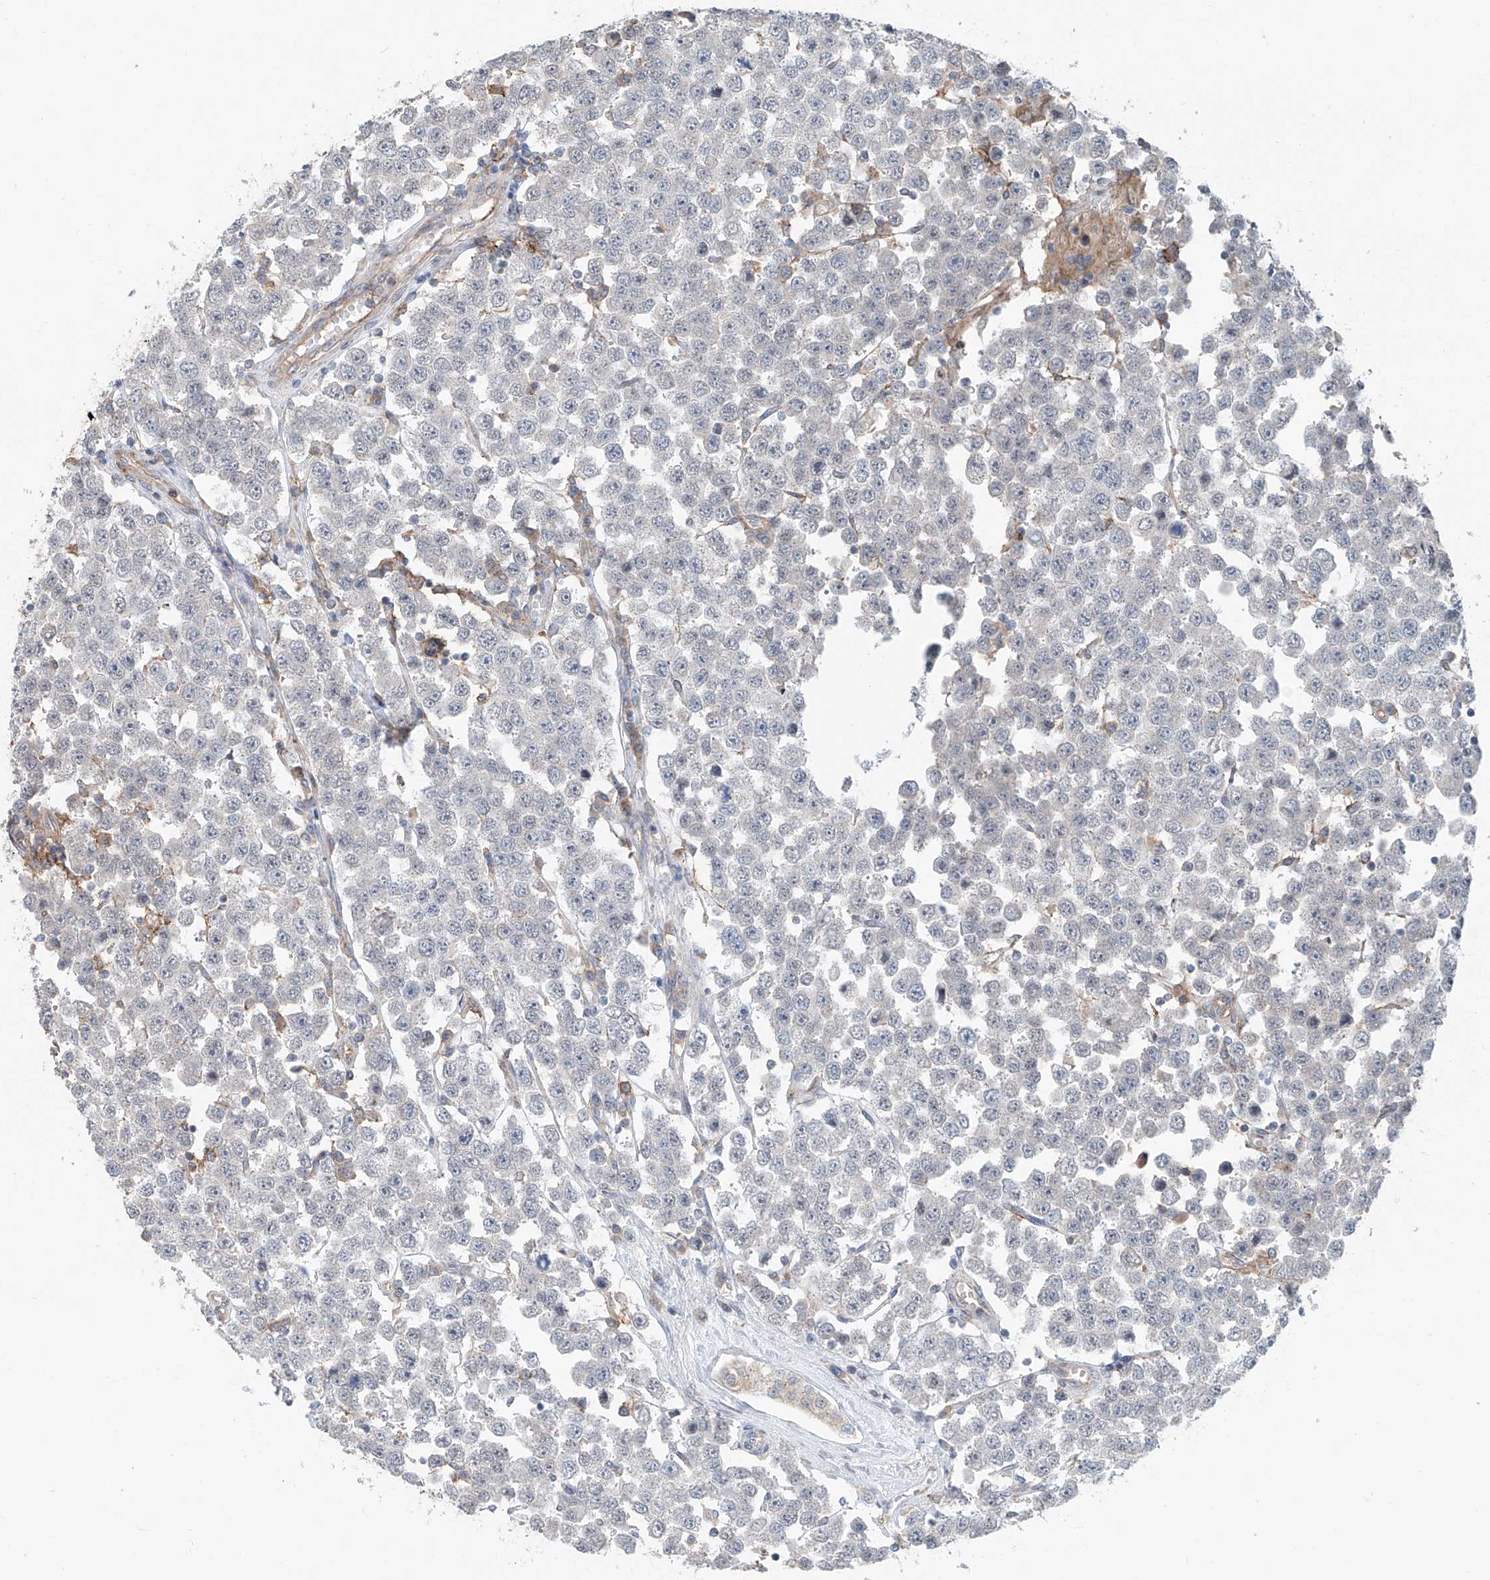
{"staining": {"intensity": "negative", "quantity": "none", "location": "none"}, "tissue": "testis cancer", "cell_type": "Tumor cells", "image_type": "cancer", "snomed": [{"axis": "morphology", "description": "Seminoma, NOS"}, {"axis": "topography", "description": "Testis"}], "caption": "There is no significant expression in tumor cells of testis cancer. The staining was performed using DAB to visualize the protein expression in brown, while the nuclei were stained in blue with hematoxylin (Magnification: 20x).", "gene": "KCNK10", "patient": {"sex": "male", "age": 28}}